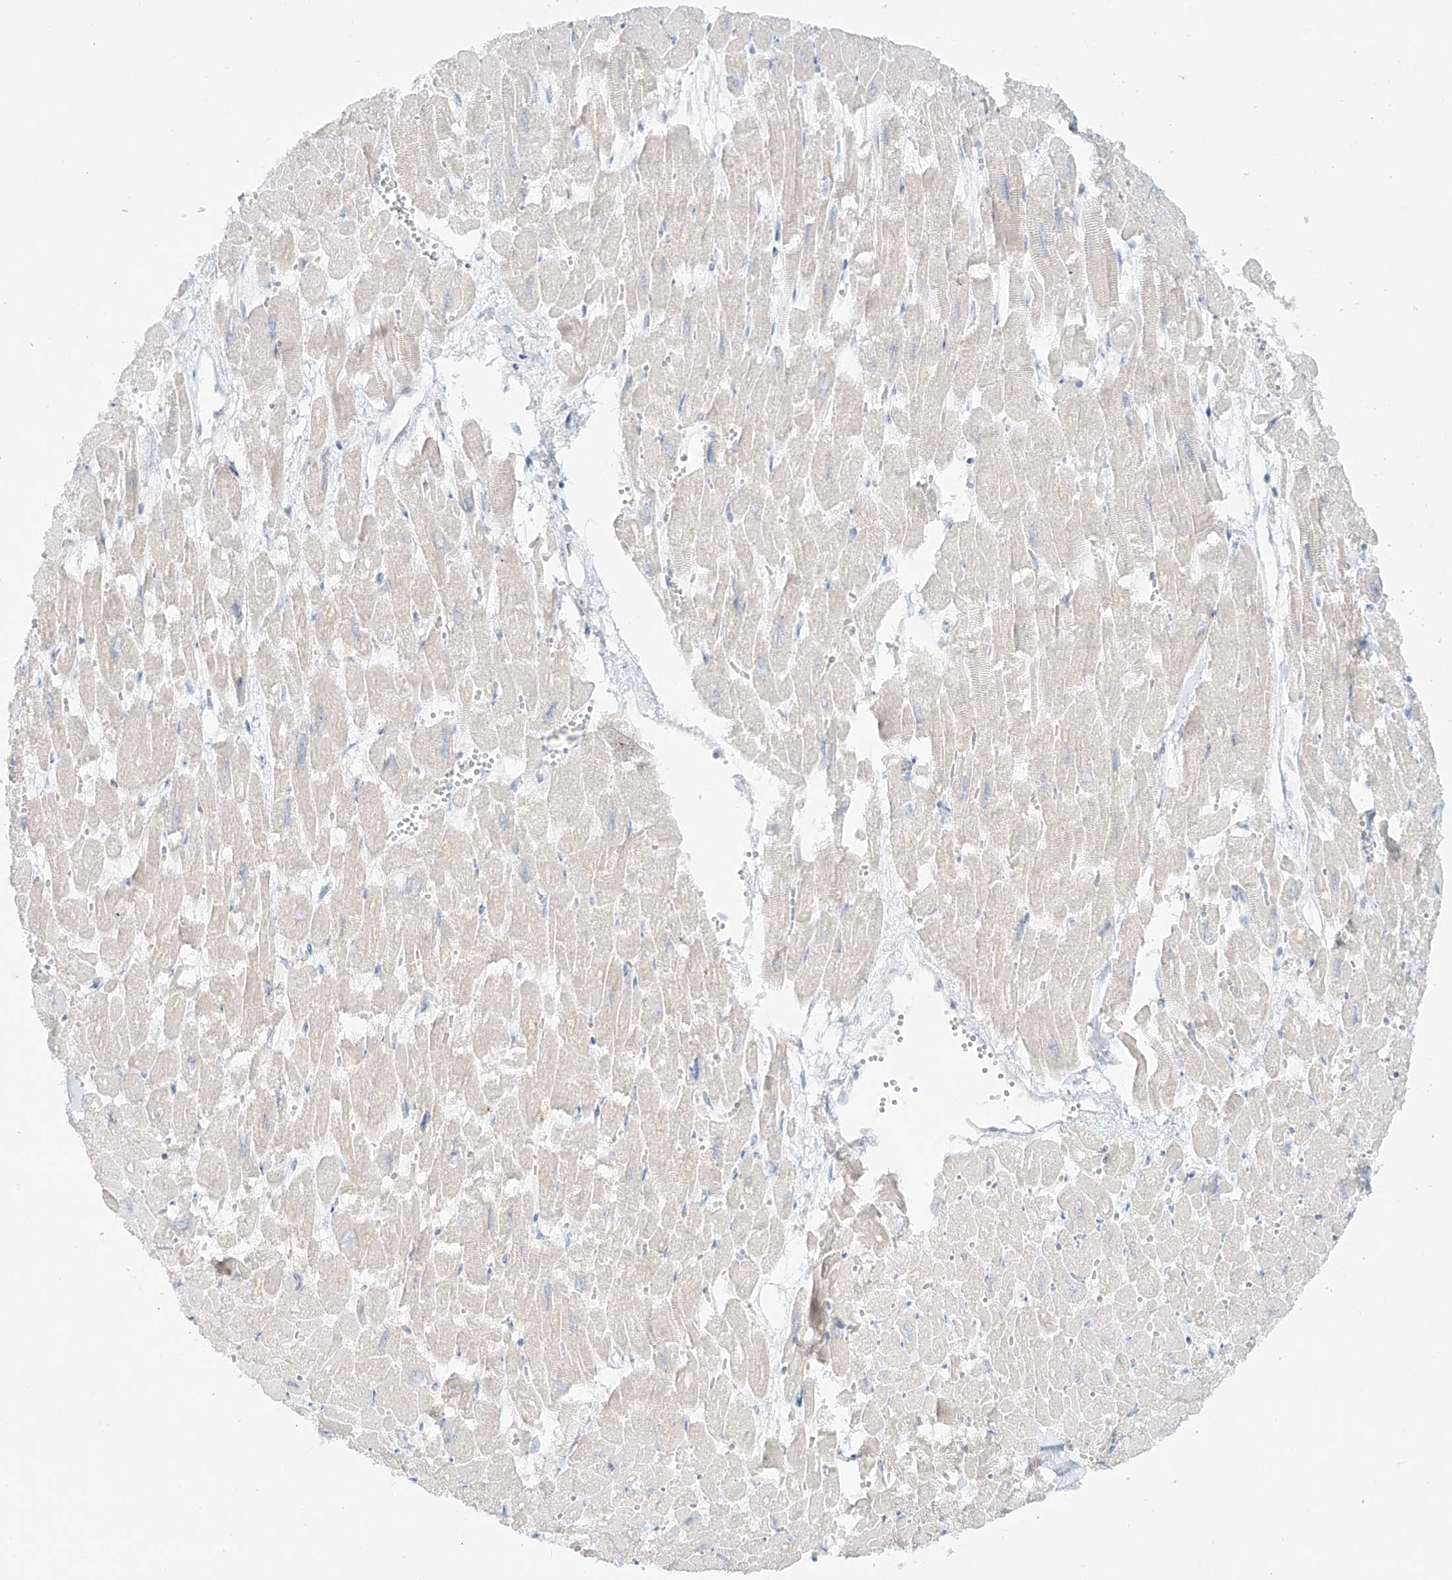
{"staining": {"intensity": "negative", "quantity": "none", "location": "none"}, "tissue": "heart muscle", "cell_type": "Cardiomyocytes", "image_type": "normal", "snomed": [{"axis": "morphology", "description": "Normal tissue, NOS"}, {"axis": "topography", "description": "Heart"}], "caption": "Human heart muscle stained for a protein using immunohistochemistry (IHC) reveals no positivity in cardiomyocytes.", "gene": "BSDC1", "patient": {"sex": "male", "age": 54}}